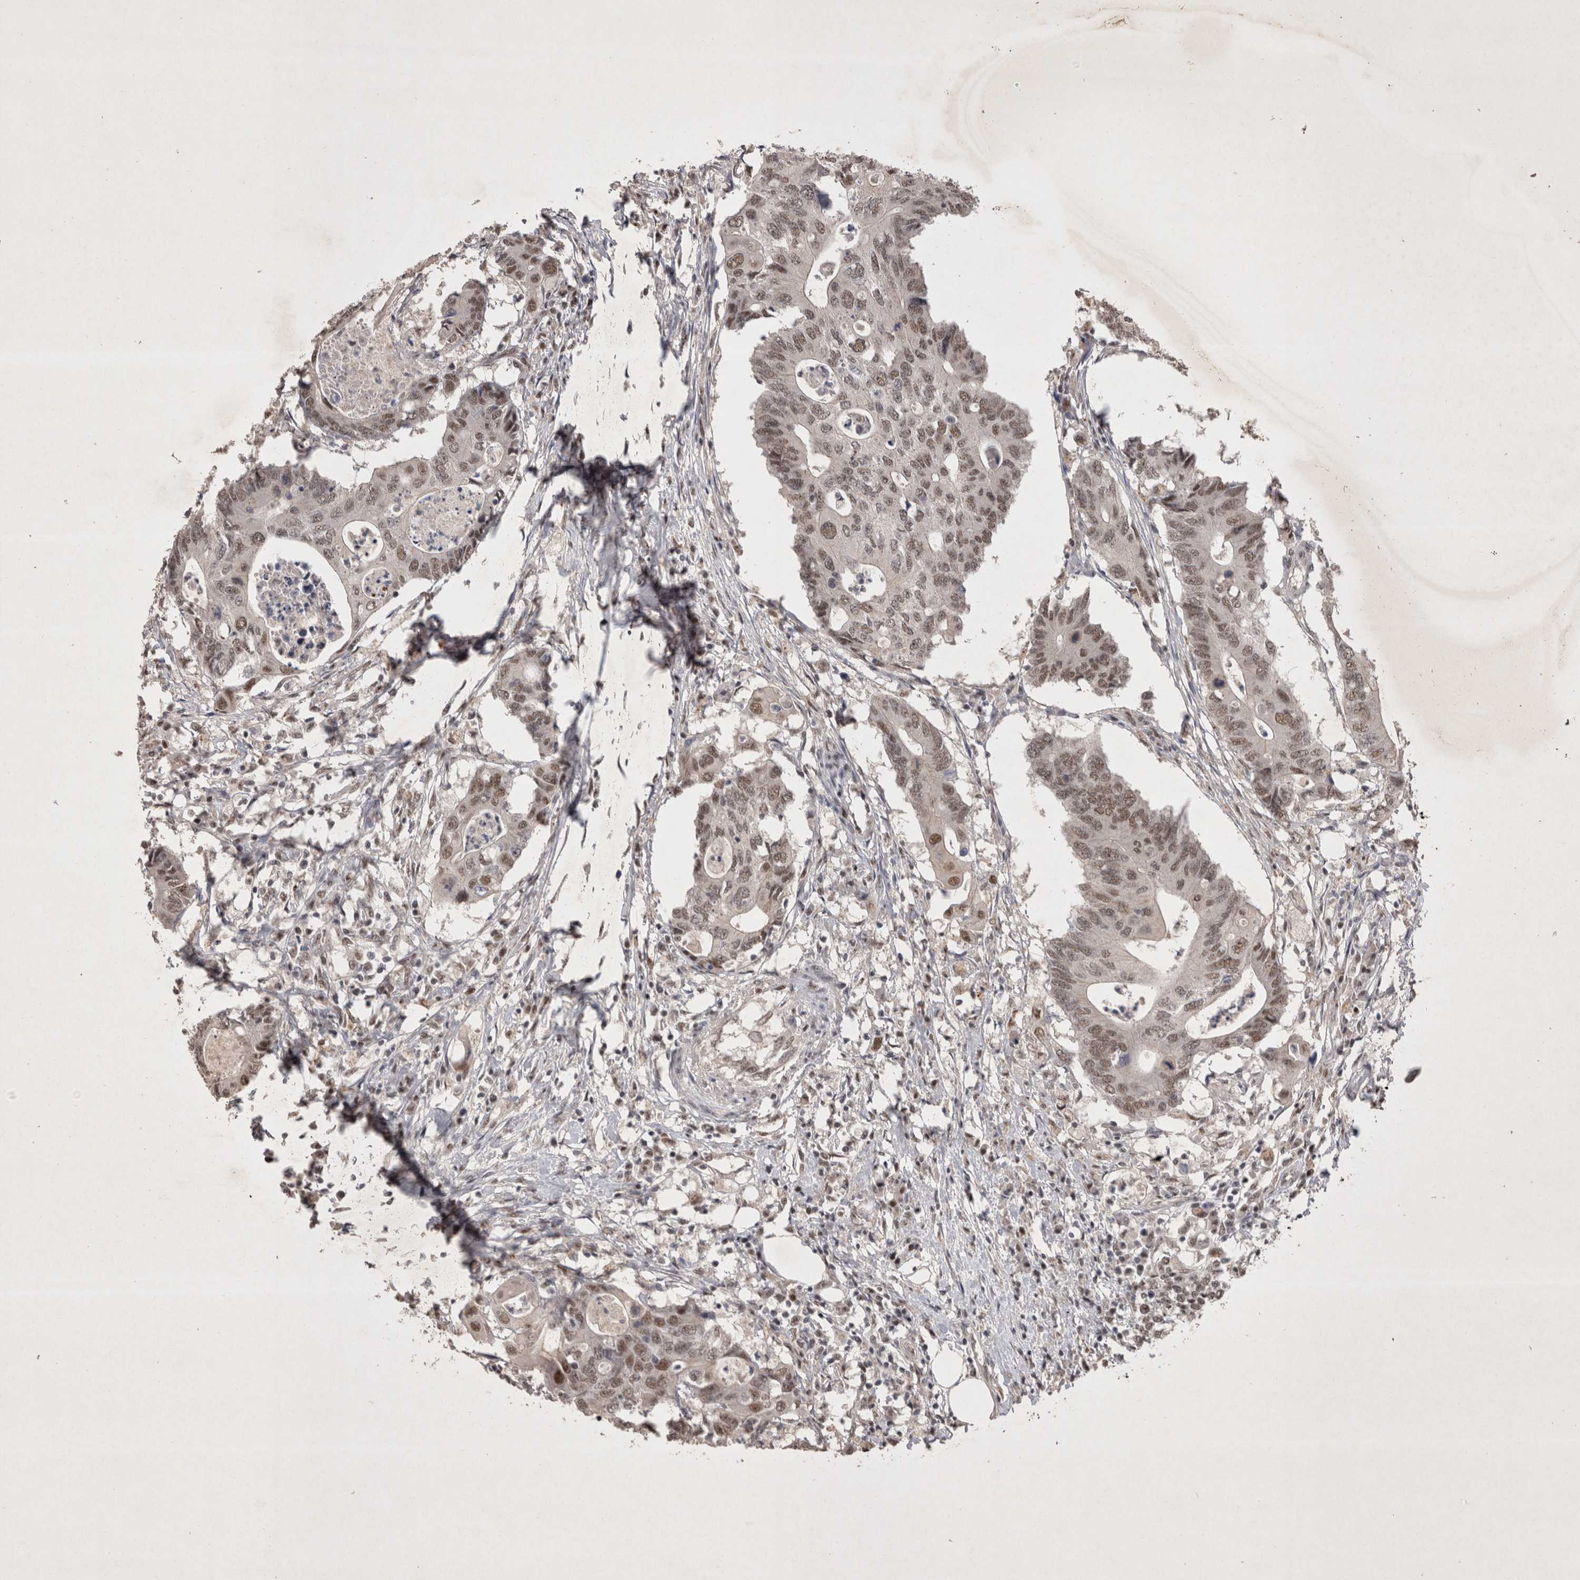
{"staining": {"intensity": "moderate", "quantity": ">75%", "location": "nuclear"}, "tissue": "colorectal cancer", "cell_type": "Tumor cells", "image_type": "cancer", "snomed": [{"axis": "morphology", "description": "Adenocarcinoma, NOS"}, {"axis": "topography", "description": "Colon"}], "caption": "A histopathology image showing moderate nuclear staining in about >75% of tumor cells in colorectal cancer, as visualized by brown immunohistochemical staining.", "gene": "RBM6", "patient": {"sex": "male", "age": 71}}